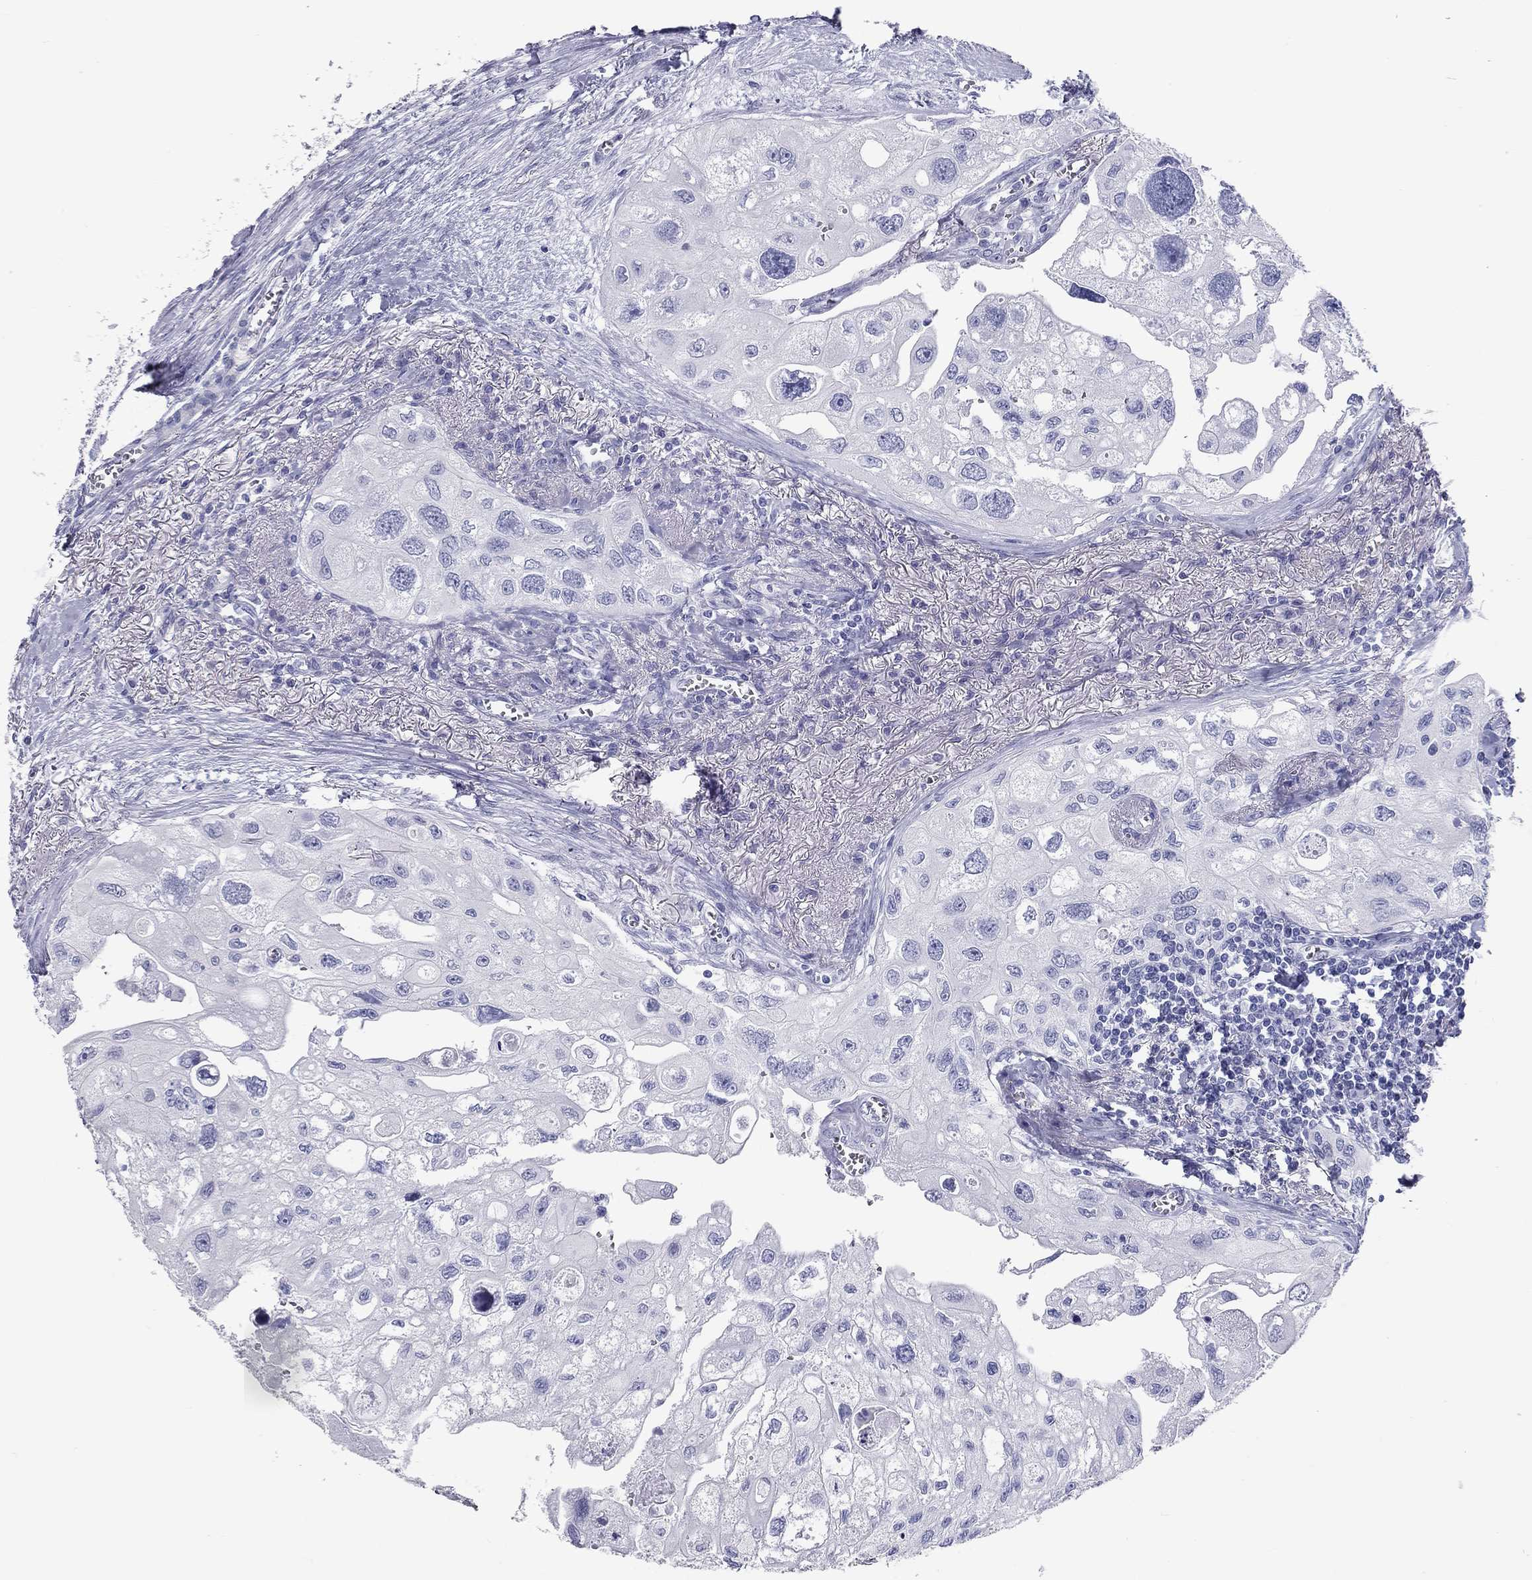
{"staining": {"intensity": "negative", "quantity": "none", "location": "none"}, "tissue": "urothelial cancer", "cell_type": "Tumor cells", "image_type": "cancer", "snomed": [{"axis": "morphology", "description": "Urothelial carcinoma, High grade"}, {"axis": "topography", "description": "Urinary bladder"}], "caption": "Tumor cells are negative for brown protein staining in high-grade urothelial carcinoma.", "gene": "DNALI1", "patient": {"sex": "male", "age": 59}}